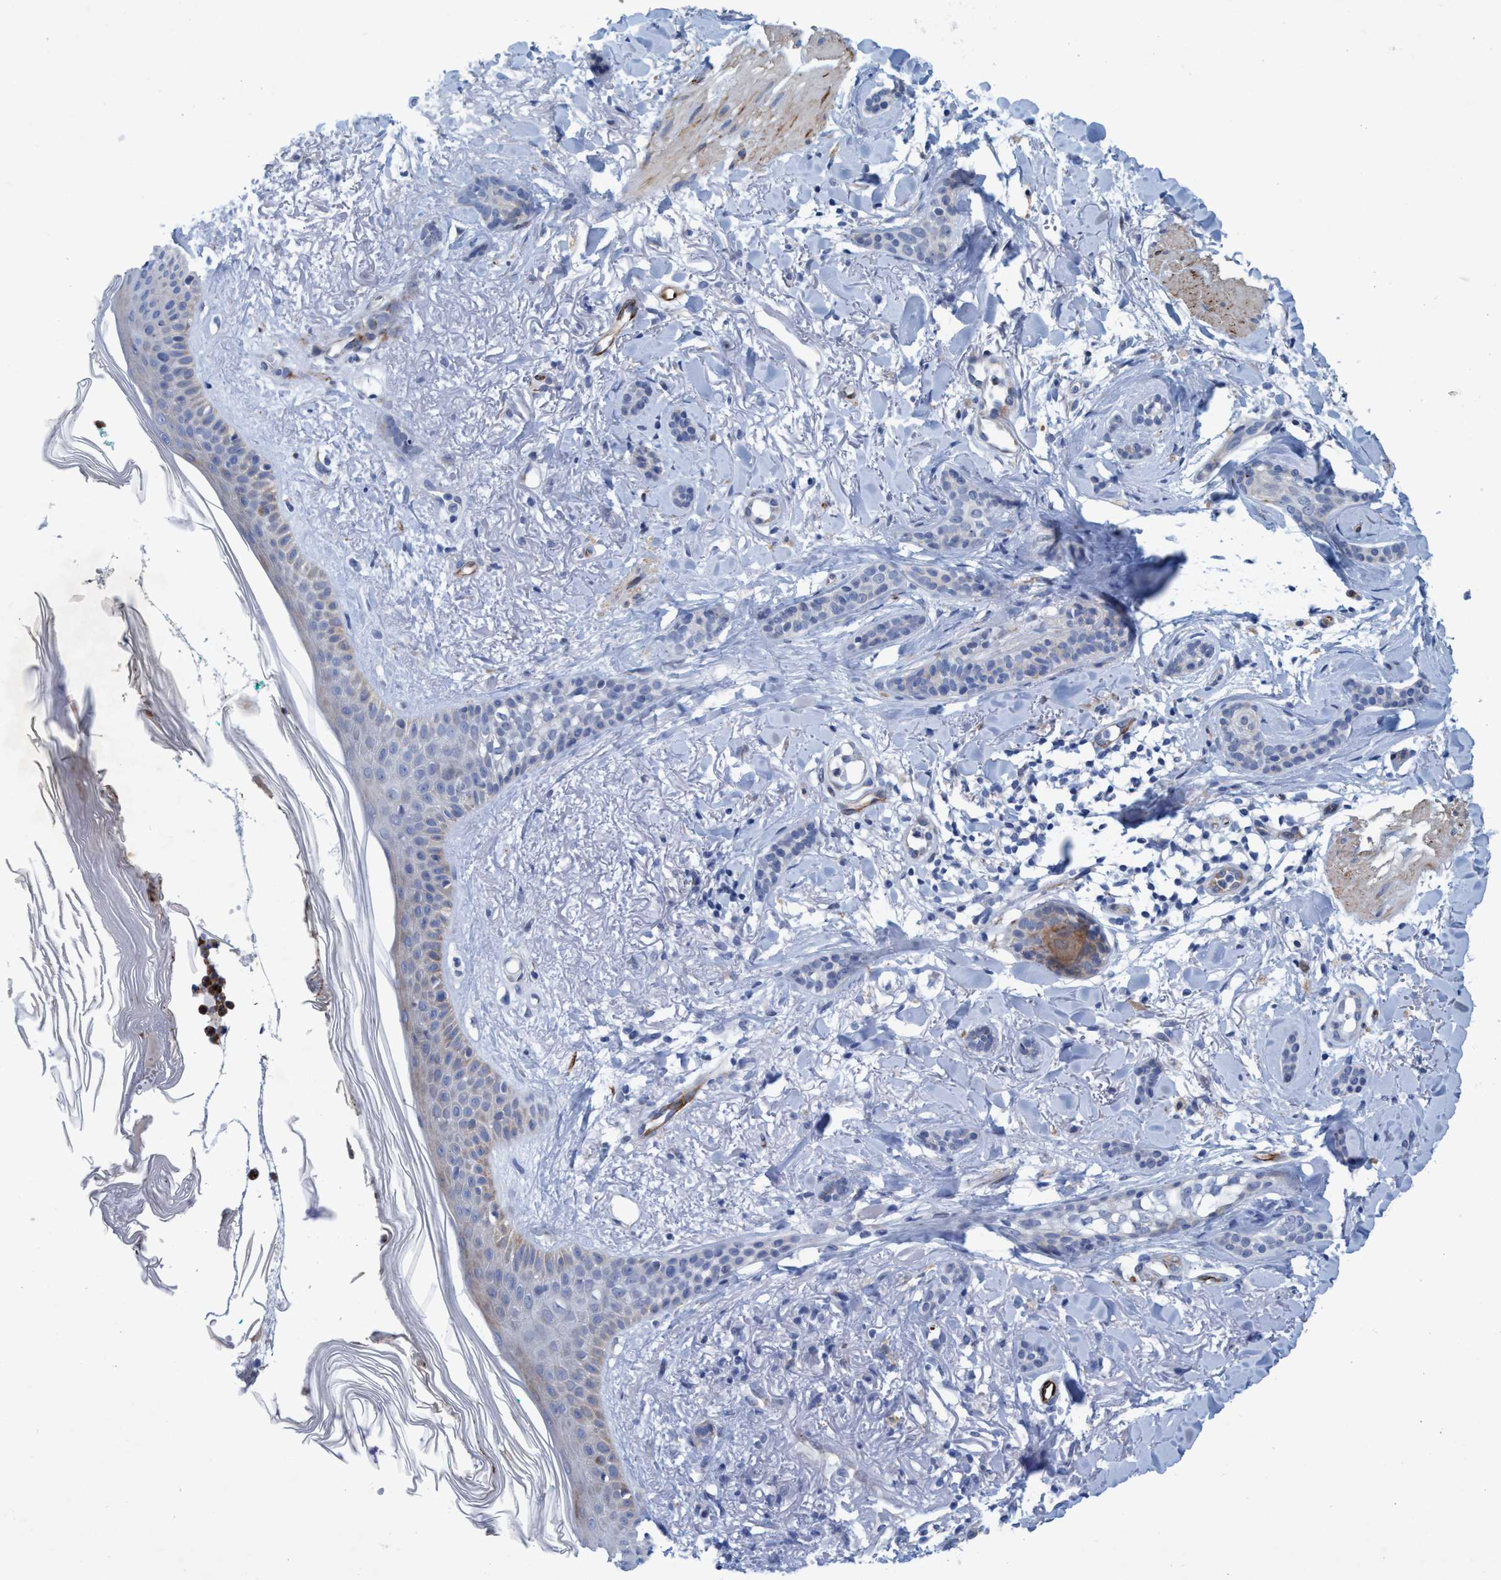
{"staining": {"intensity": "weak", "quantity": "<25%", "location": "cytoplasmic/membranous"}, "tissue": "skin cancer", "cell_type": "Tumor cells", "image_type": "cancer", "snomed": [{"axis": "morphology", "description": "Basal cell carcinoma"}, {"axis": "morphology", "description": "Adnexal tumor, benign"}, {"axis": "topography", "description": "Skin"}], "caption": "Tumor cells show no significant positivity in skin cancer (basal cell carcinoma).", "gene": "SLC43A2", "patient": {"sex": "female", "age": 42}}